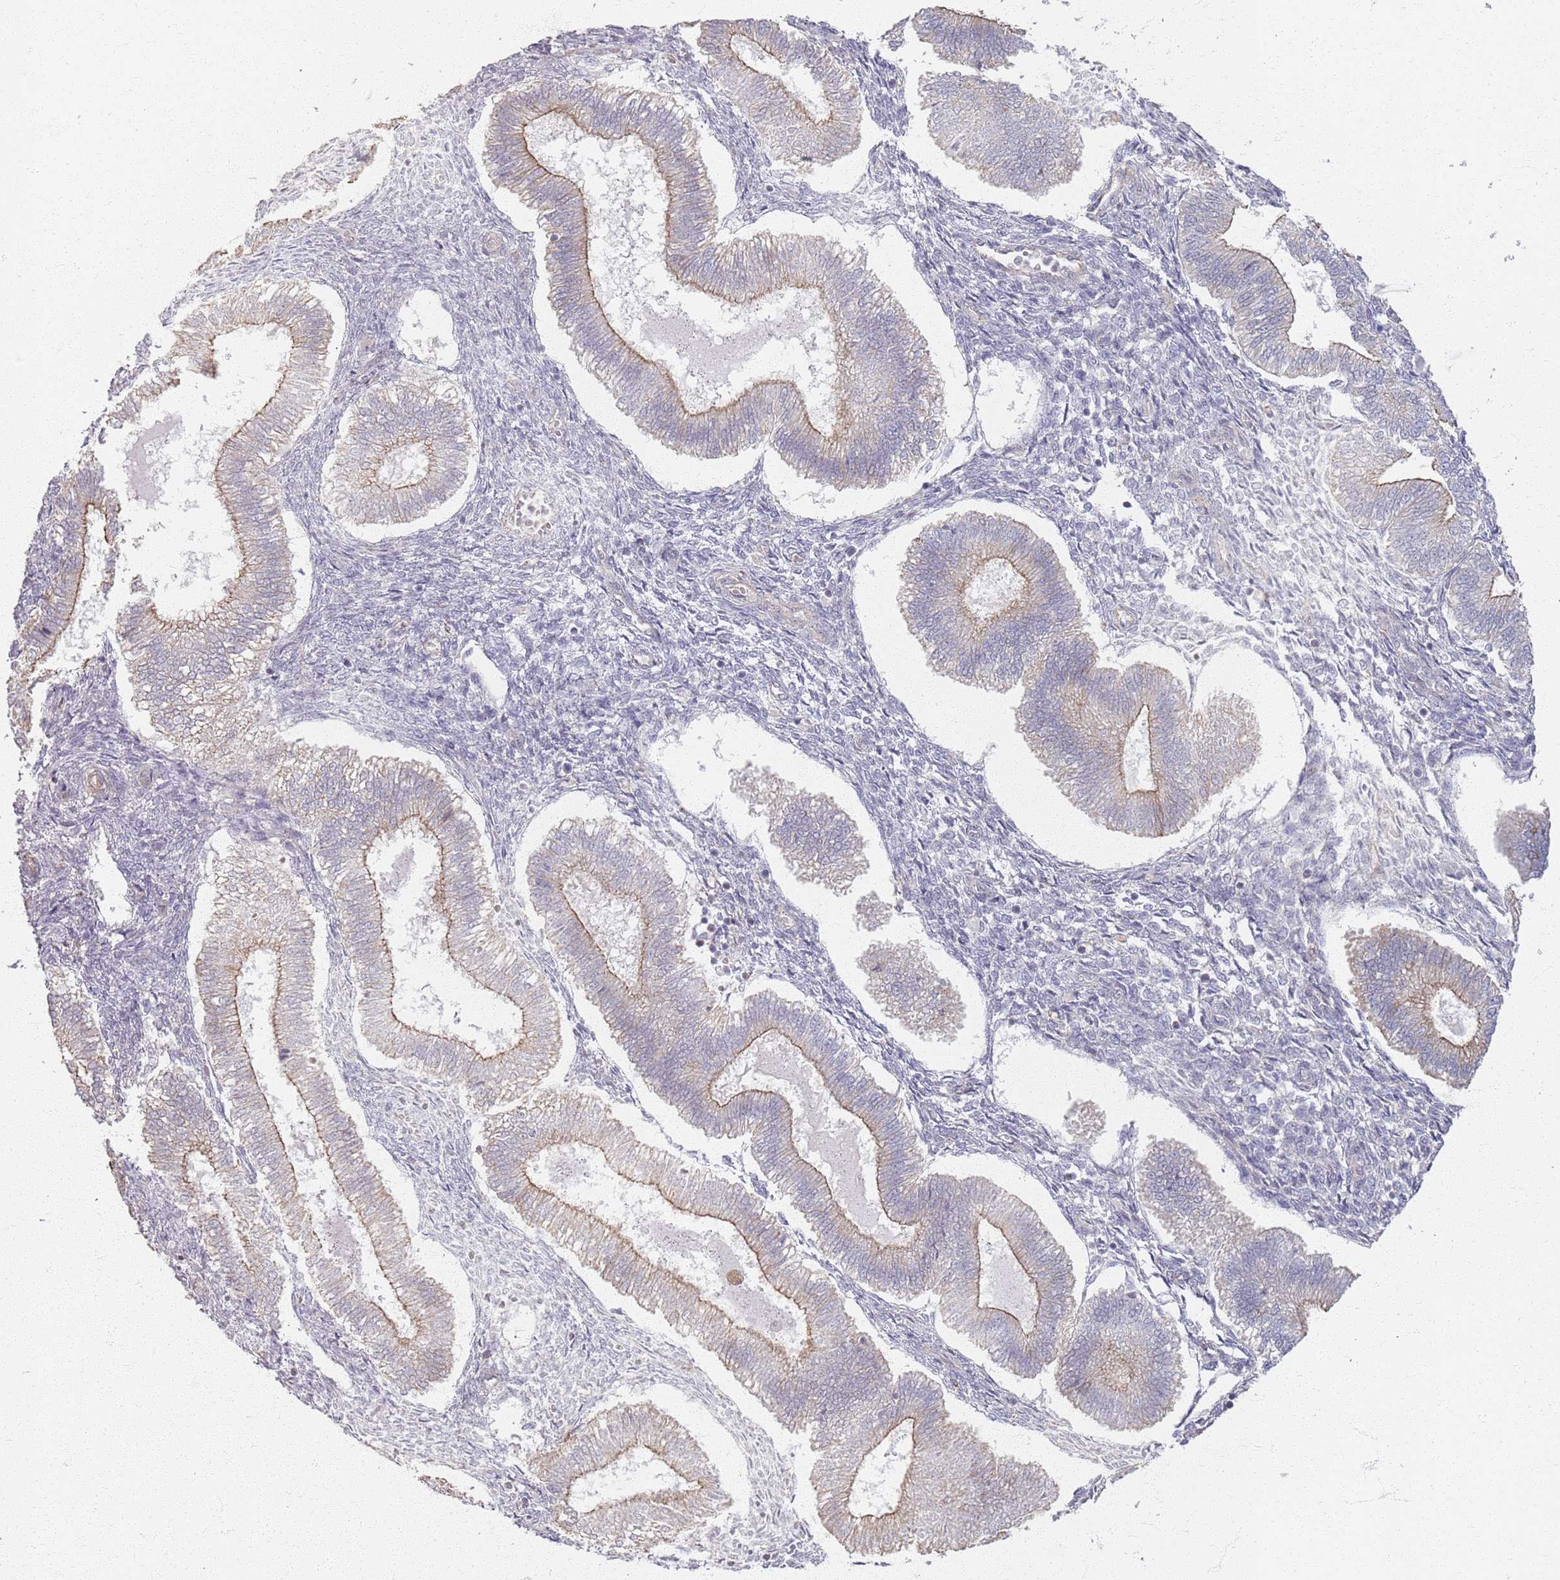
{"staining": {"intensity": "negative", "quantity": "none", "location": "none"}, "tissue": "endometrium", "cell_type": "Cells in endometrial stroma", "image_type": "normal", "snomed": [{"axis": "morphology", "description": "Normal tissue, NOS"}, {"axis": "topography", "description": "Endometrium"}], "caption": "Immunohistochemistry (IHC) of unremarkable human endometrium reveals no expression in cells in endometrial stroma. The staining was performed using DAB (3,3'-diaminobenzidine) to visualize the protein expression in brown, while the nuclei were stained in blue with hematoxylin (Magnification: 20x).", "gene": "KCNA5", "patient": {"sex": "female", "age": 25}}